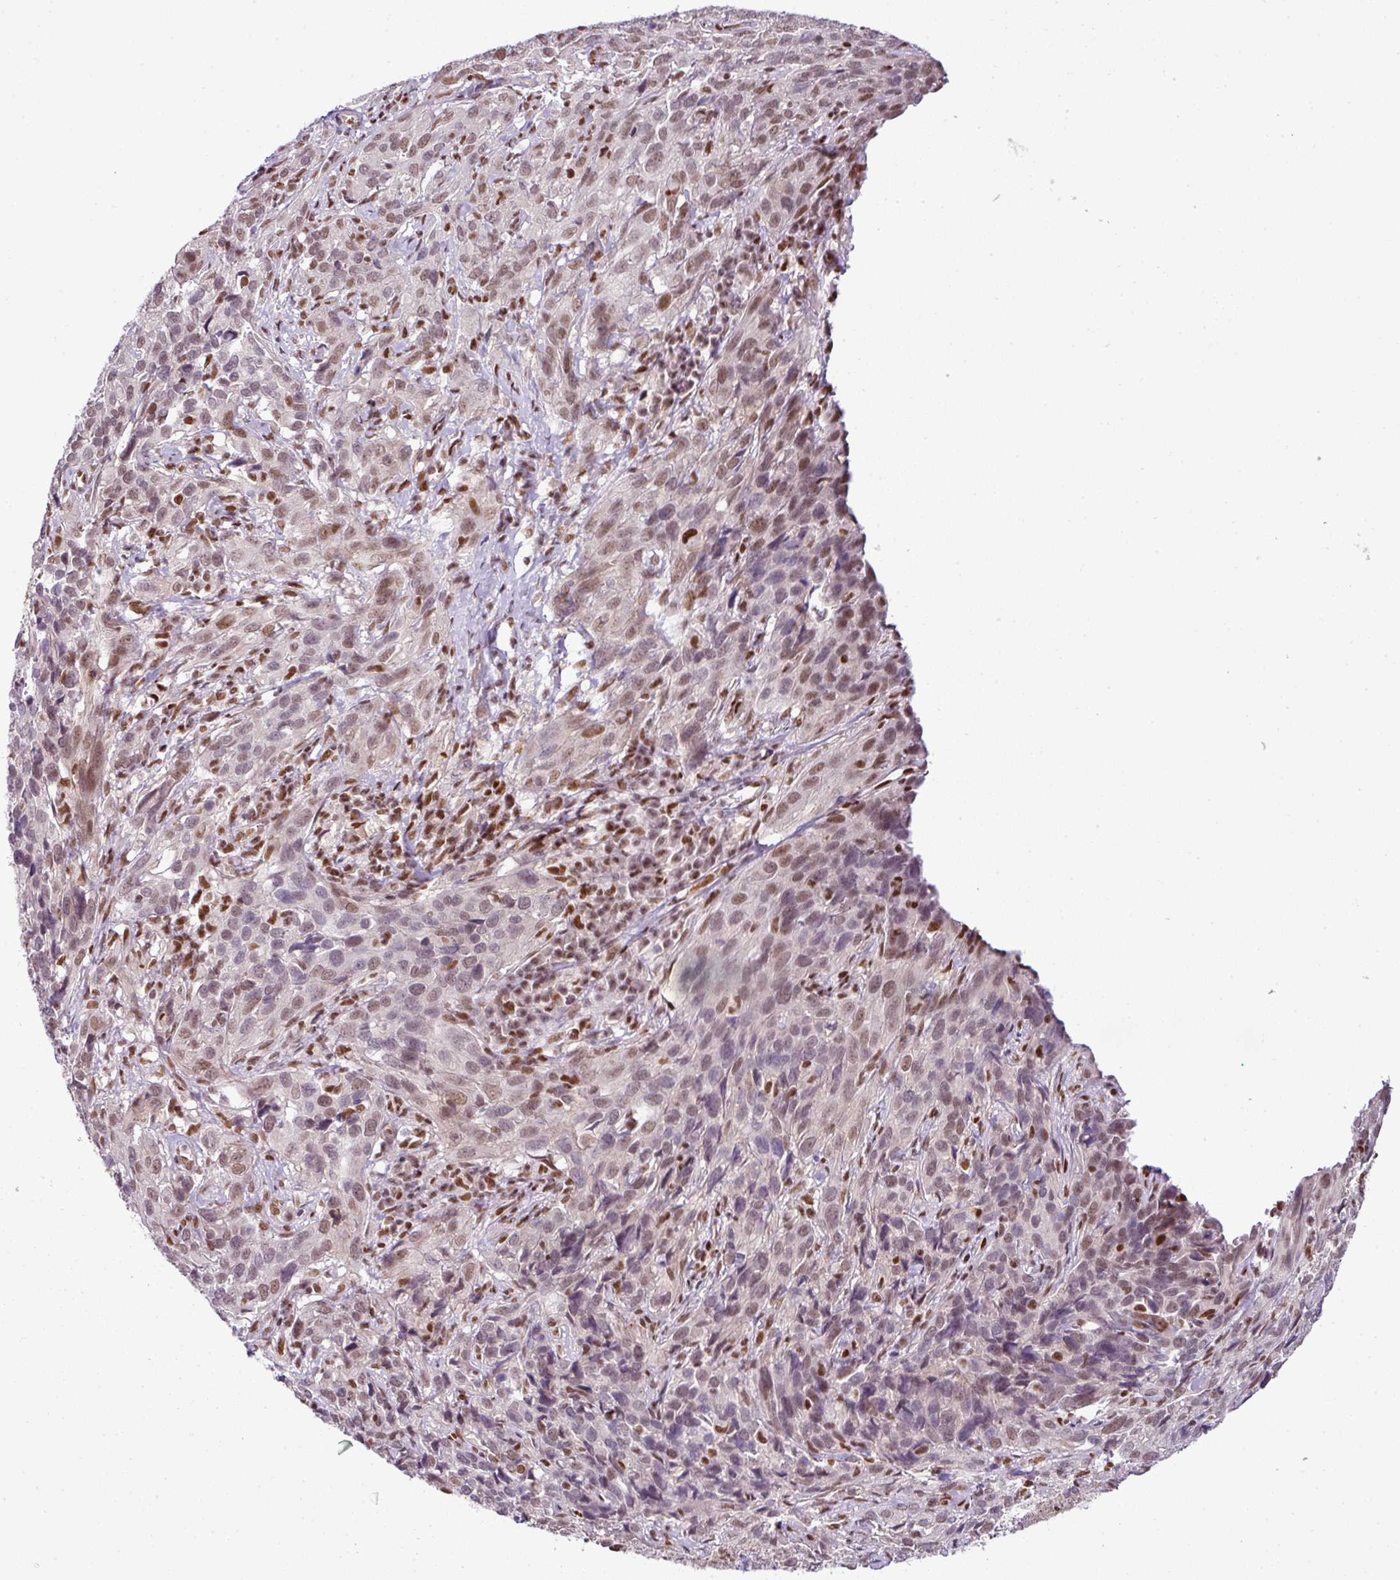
{"staining": {"intensity": "moderate", "quantity": "25%-75%", "location": "nuclear"}, "tissue": "cervical cancer", "cell_type": "Tumor cells", "image_type": "cancer", "snomed": [{"axis": "morphology", "description": "Squamous cell carcinoma, NOS"}, {"axis": "topography", "description": "Cervix"}], "caption": "A photomicrograph of human cervical squamous cell carcinoma stained for a protein reveals moderate nuclear brown staining in tumor cells.", "gene": "PGAP4", "patient": {"sex": "female", "age": 51}}